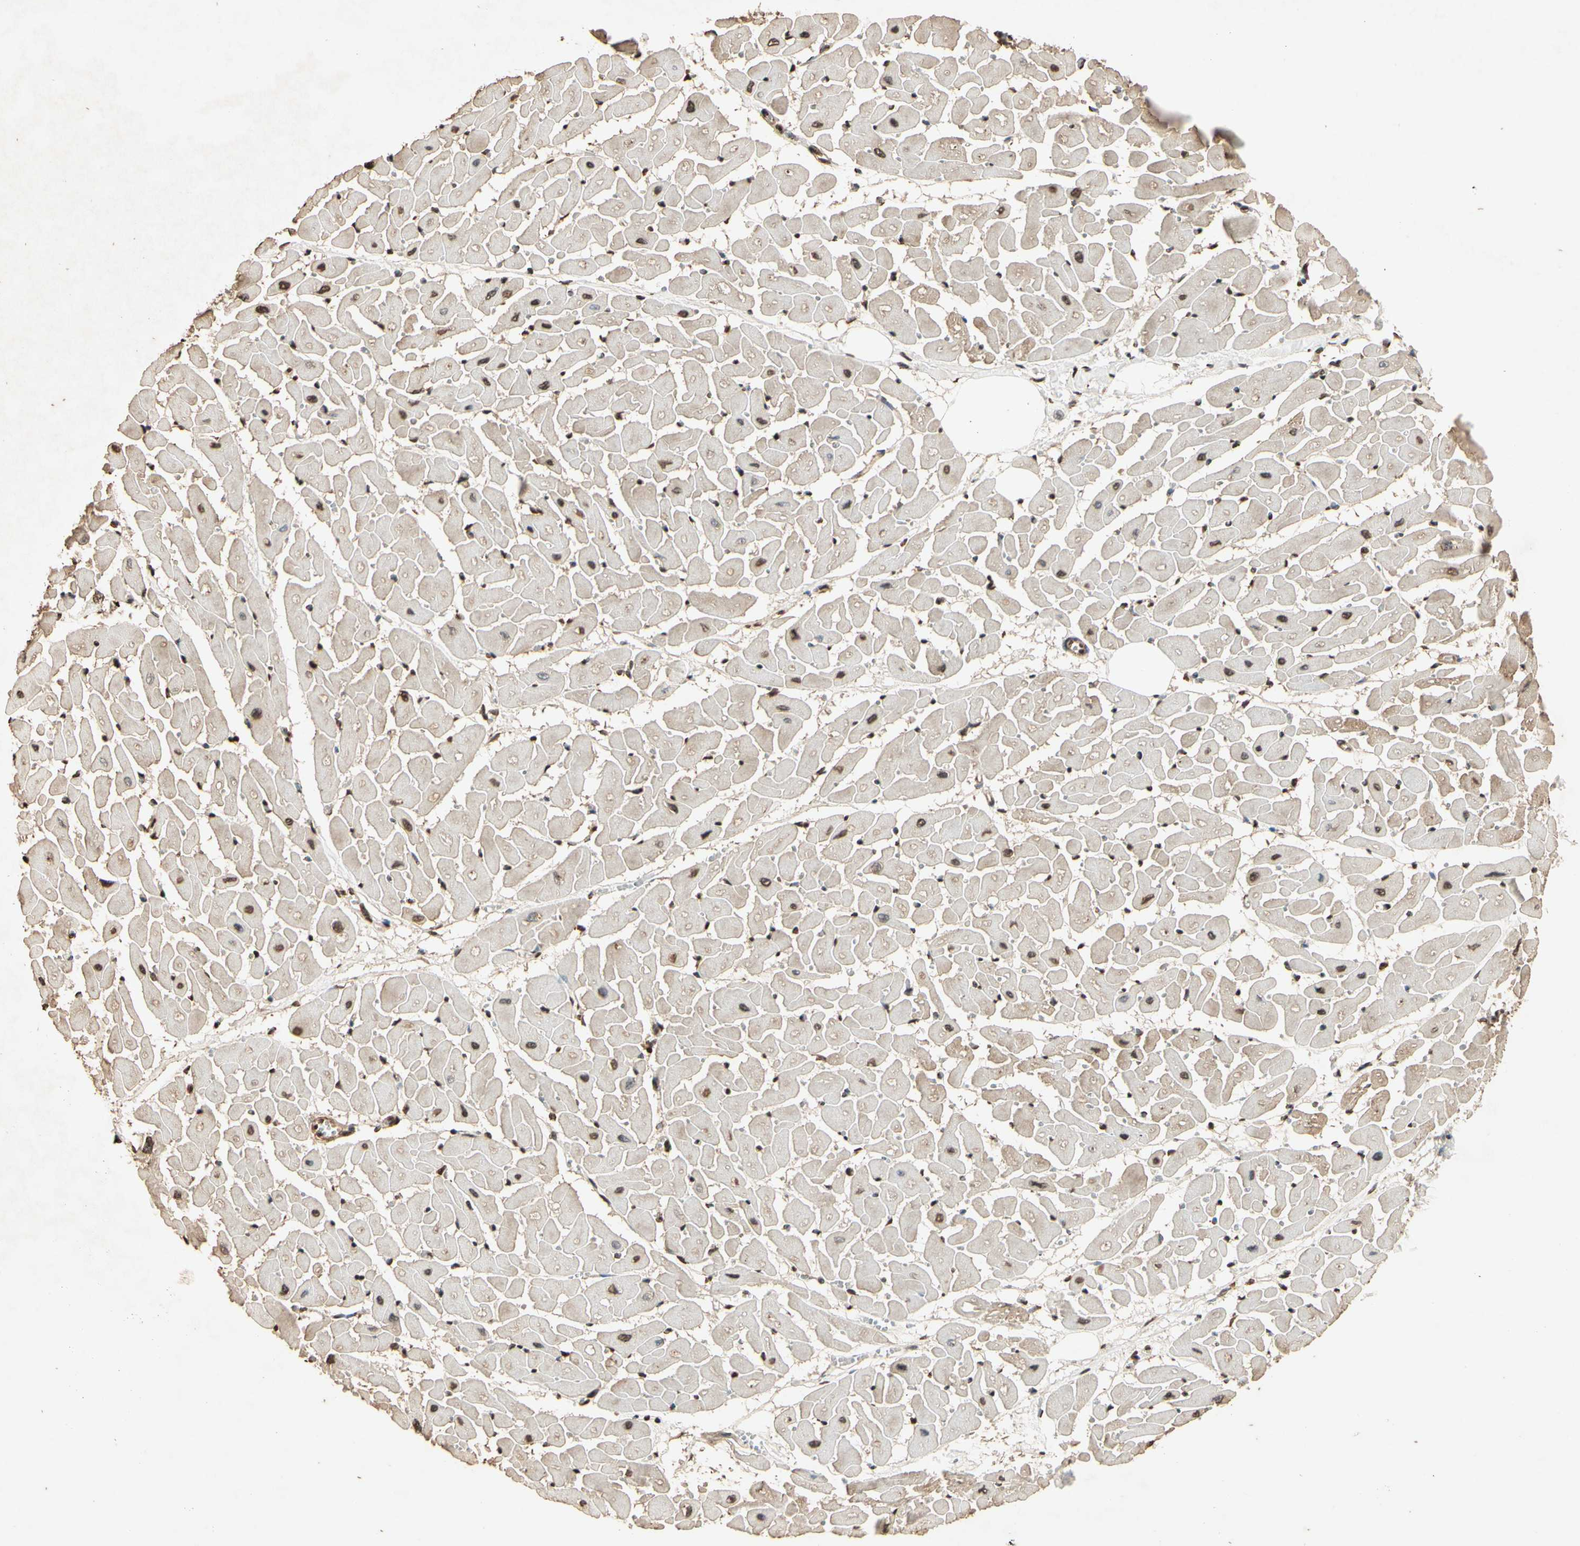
{"staining": {"intensity": "weak", "quantity": "25%-75%", "location": "cytoplasmic/membranous,nuclear"}, "tissue": "heart muscle", "cell_type": "Cardiomyocytes", "image_type": "normal", "snomed": [{"axis": "morphology", "description": "Normal tissue, NOS"}, {"axis": "topography", "description": "Heart"}], "caption": "A low amount of weak cytoplasmic/membranous,nuclear positivity is appreciated in approximately 25%-75% of cardiomyocytes in normal heart muscle.", "gene": "TOP1", "patient": {"sex": "female", "age": 19}}